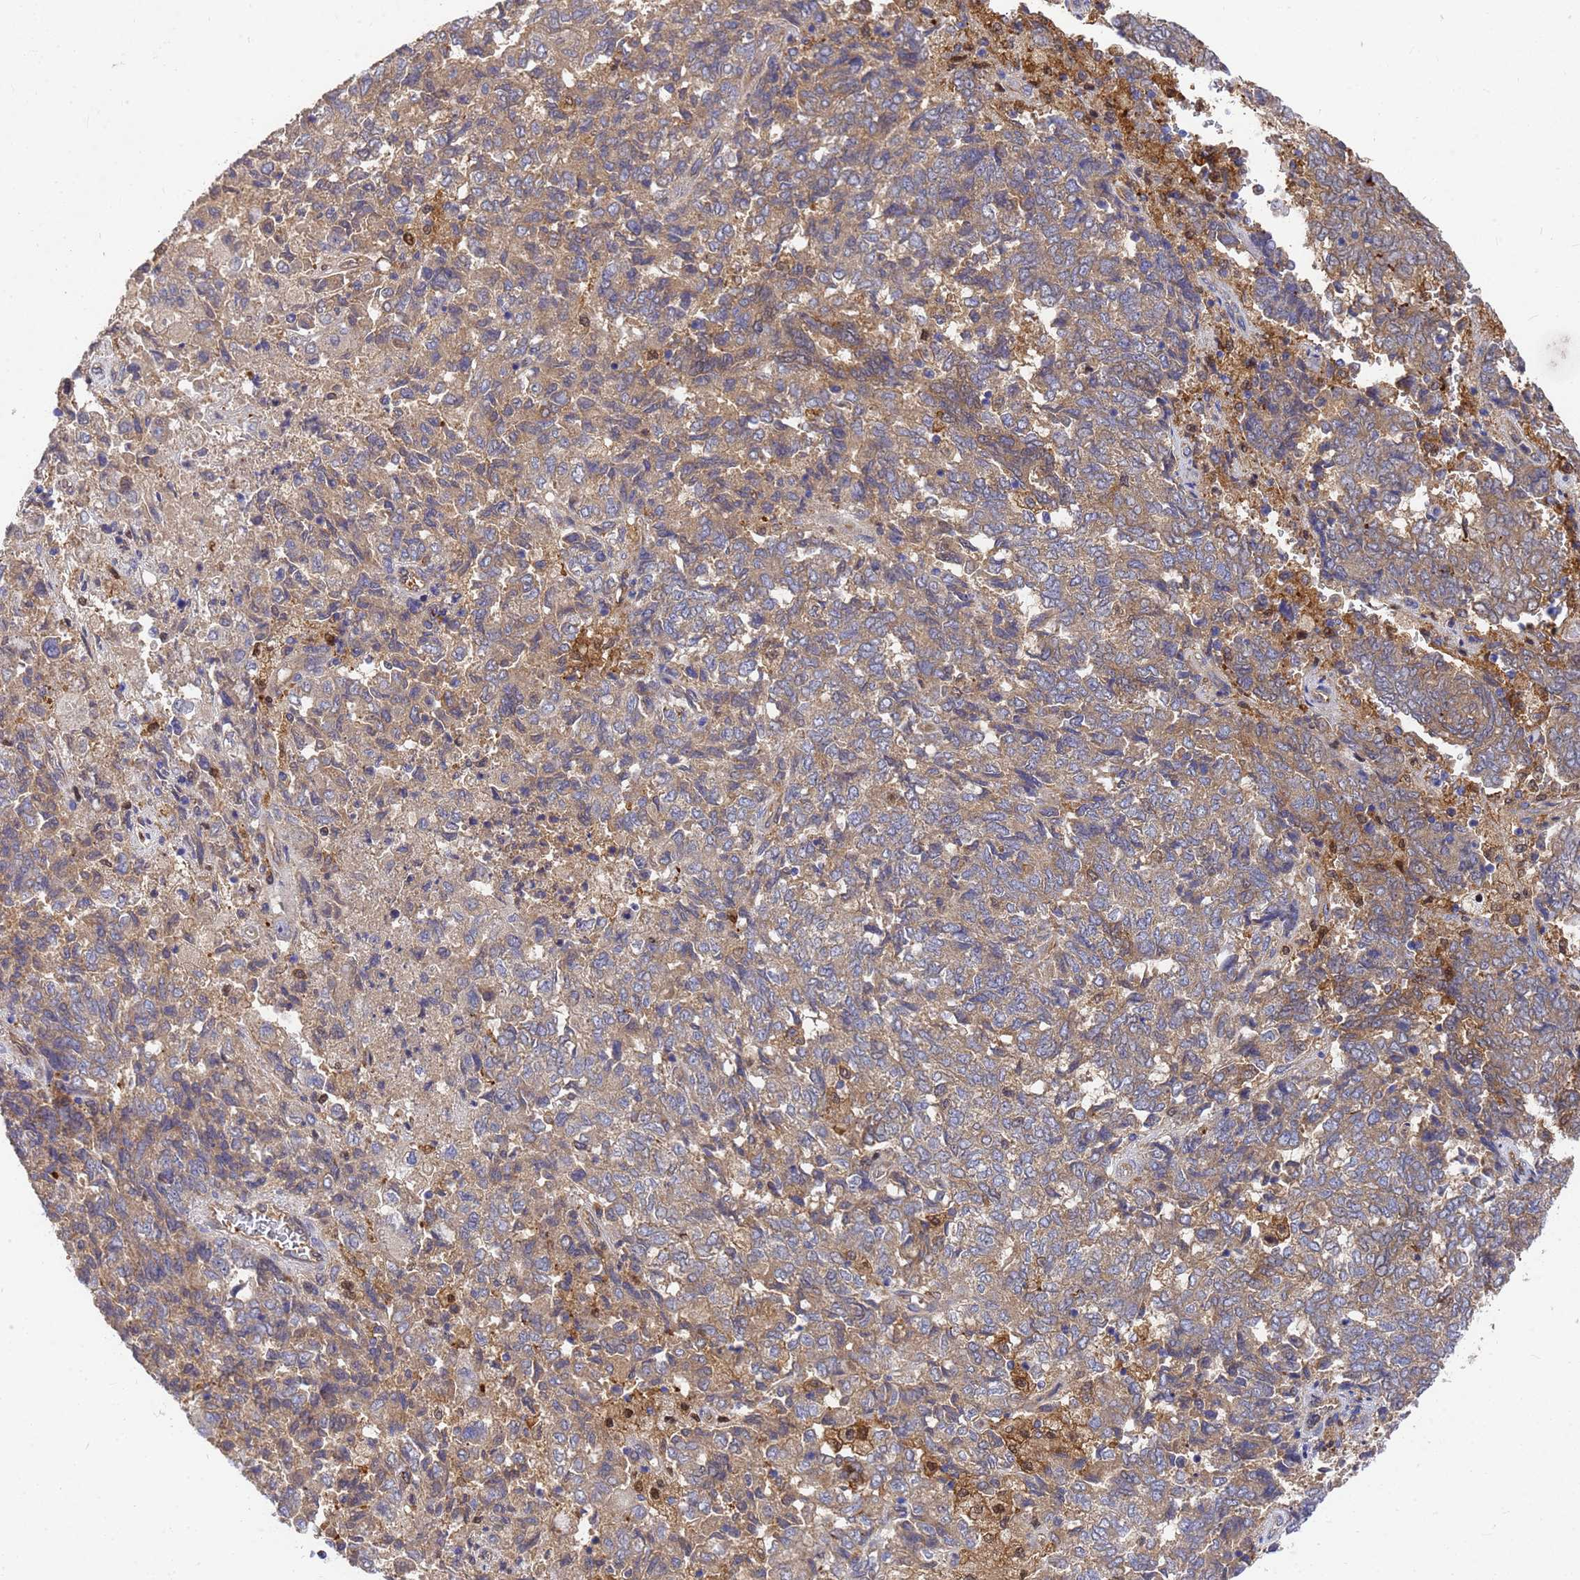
{"staining": {"intensity": "moderate", "quantity": "25%-75%", "location": "cytoplasmic/membranous"}, "tissue": "endometrial cancer", "cell_type": "Tumor cells", "image_type": "cancer", "snomed": [{"axis": "morphology", "description": "Adenocarcinoma, NOS"}, {"axis": "topography", "description": "Endometrium"}], "caption": "Protein expression analysis of human endometrial adenocarcinoma reveals moderate cytoplasmic/membranous positivity in about 25%-75% of tumor cells. The protein is stained brown, and the nuclei are stained in blue (DAB (3,3'-diaminobenzidine) IHC with brightfield microscopy, high magnification).", "gene": "SLC35E2B", "patient": {"sex": "female", "age": 80}}